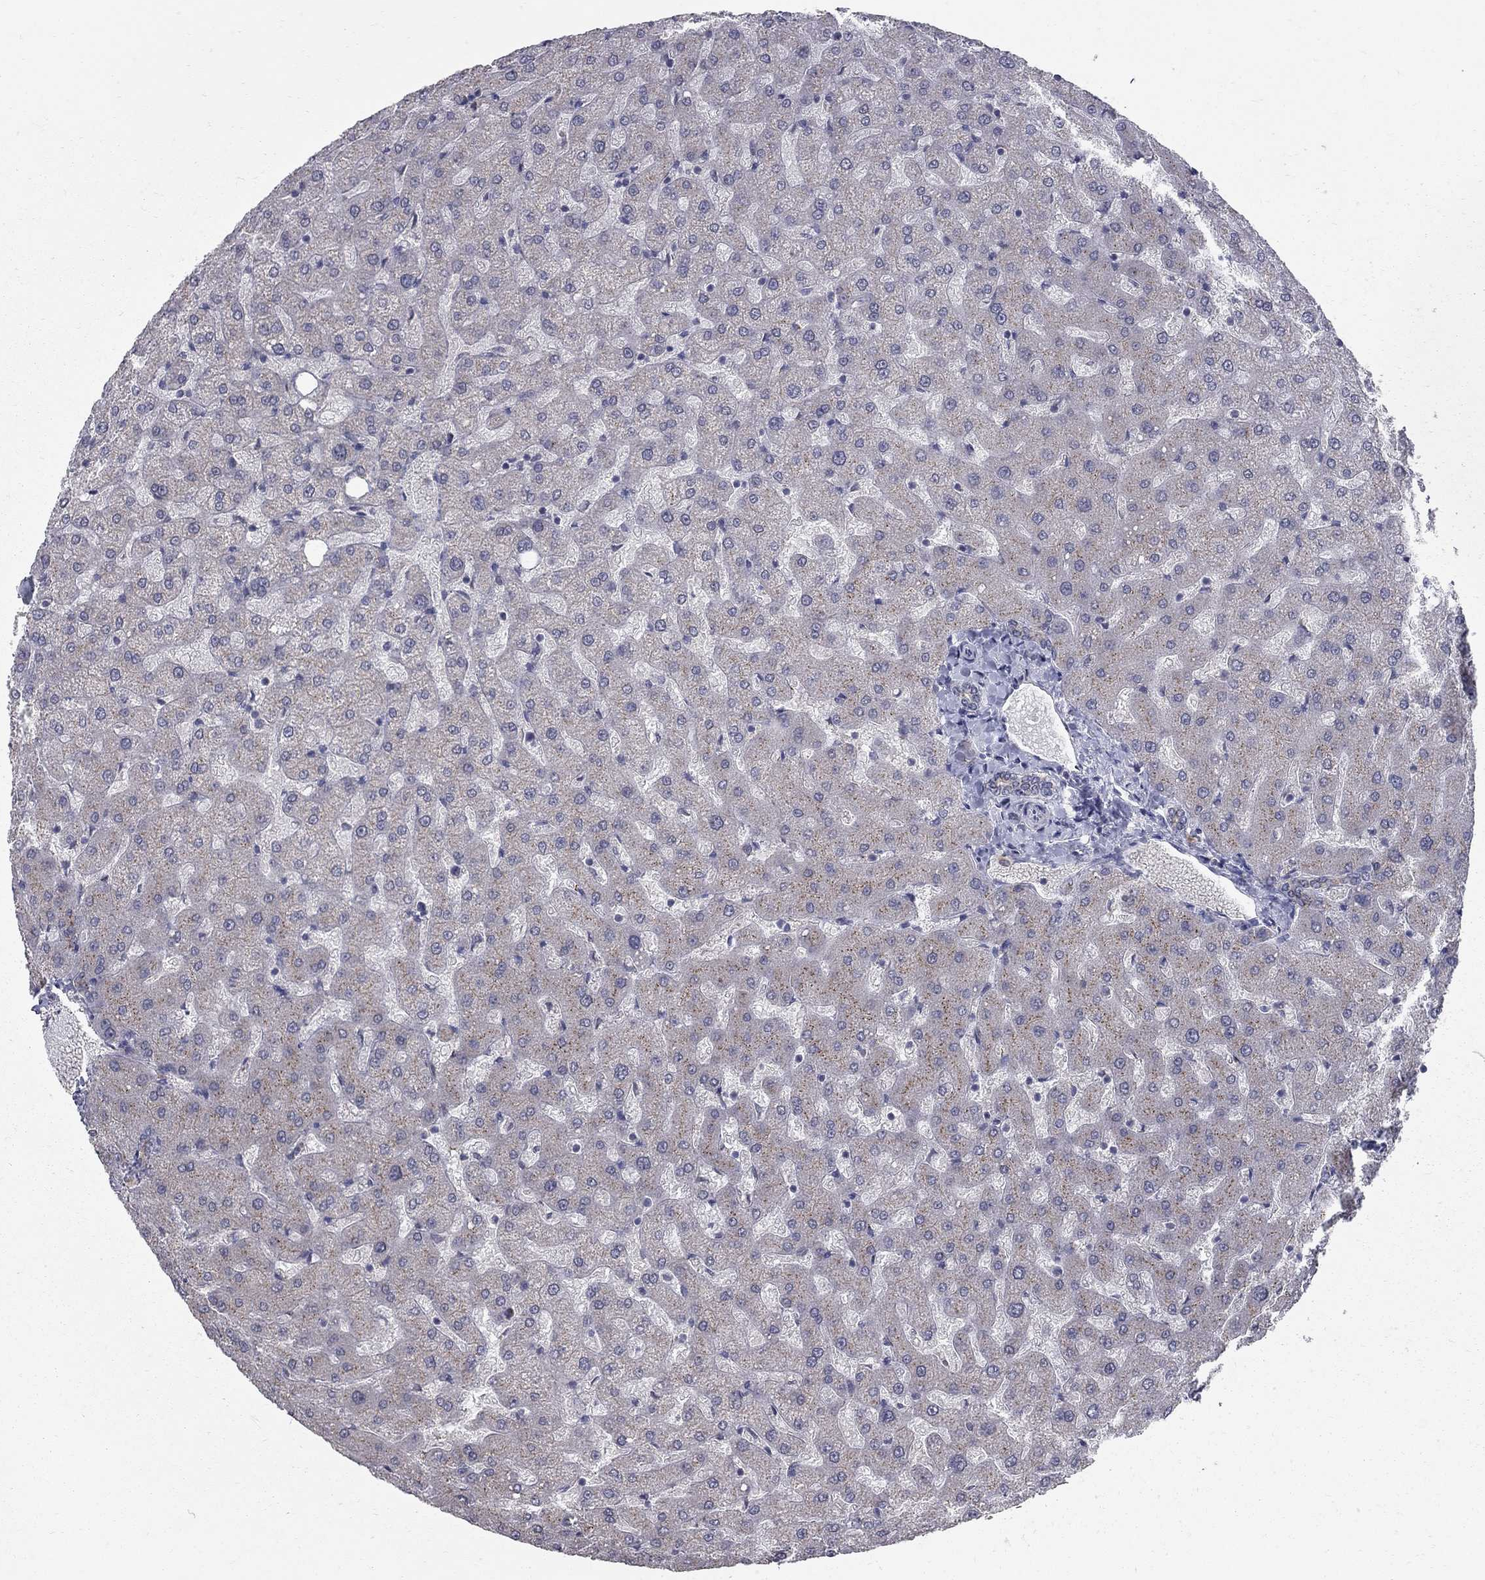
{"staining": {"intensity": "negative", "quantity": "none", "location": "none"}, "tissue": "liver", "cell_type": "Cholangiocytes", "image_type": "normal", "snomed": [{"axis": "morphology", "description": "Normal tissue, NOS"}, {"axis": "topography", "description": "Liver"}], "caption": "Cholangiocytes are negative for protein expression in normal human liver. (DAB IHC with hematoxylin counter stain).", "gene": "KIAA0319L", "patient": {"sex": "female", "age": 50}}